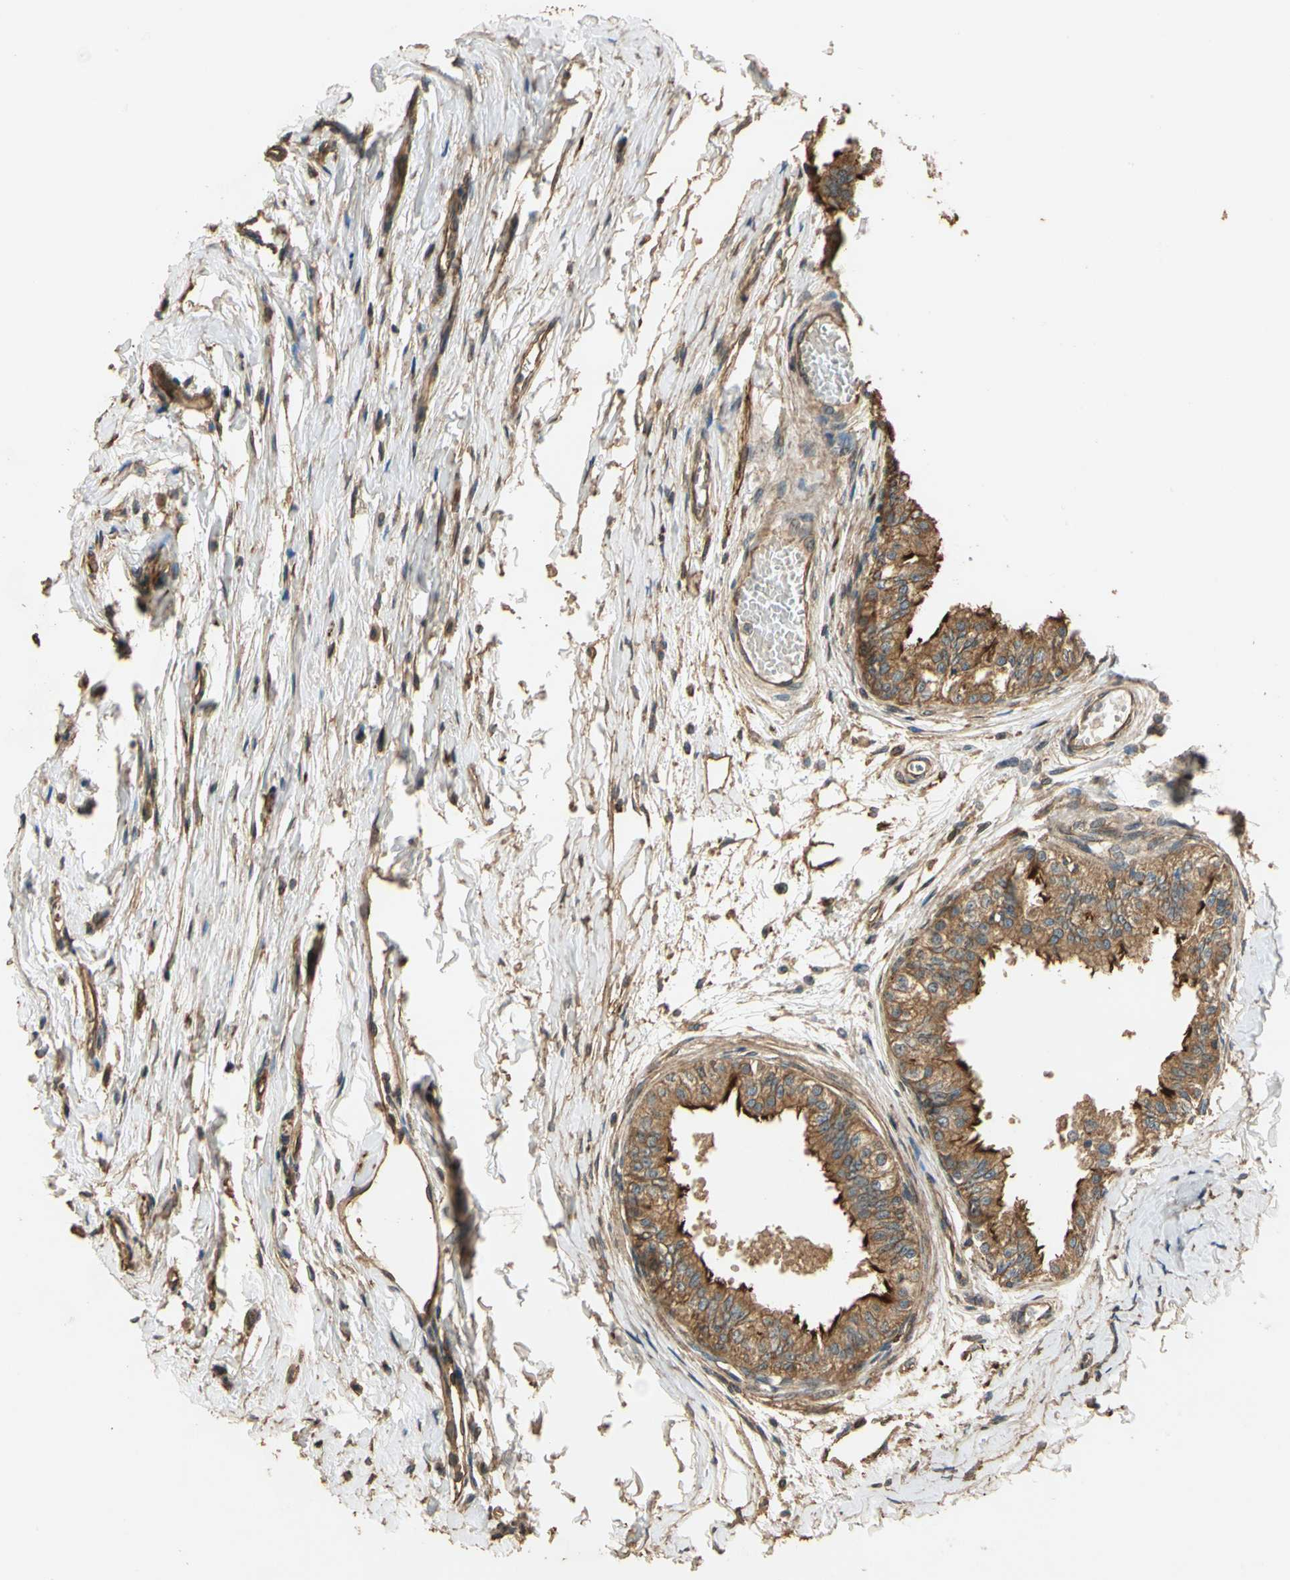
{"staining": {"intensity": "moderate", "quantity": ">75%", "location": "cytoplasmic/membranous"}, "tissue": "epididymis", "cell_type": "Glandular cells", "image_type": "normal", "snomed": [{"axis": "morphology", "description": "Normal tissue, NOS"}, {"axis": "morphology", "description": "Adenocarcinoma, metastatic, NOS"}, {"axis": "topography", "description": "Testis"}, {"axis": "topography", "description": "Epididymis"}], "caption": "This micrograph demonstrates IHC staining of benign human epididymis, with medium moderate cytoplasmic/membranous positivity in about >75% of glandular cells.", "gene": "MGRN1", "patient": {"sex": "male", "age": 26}}